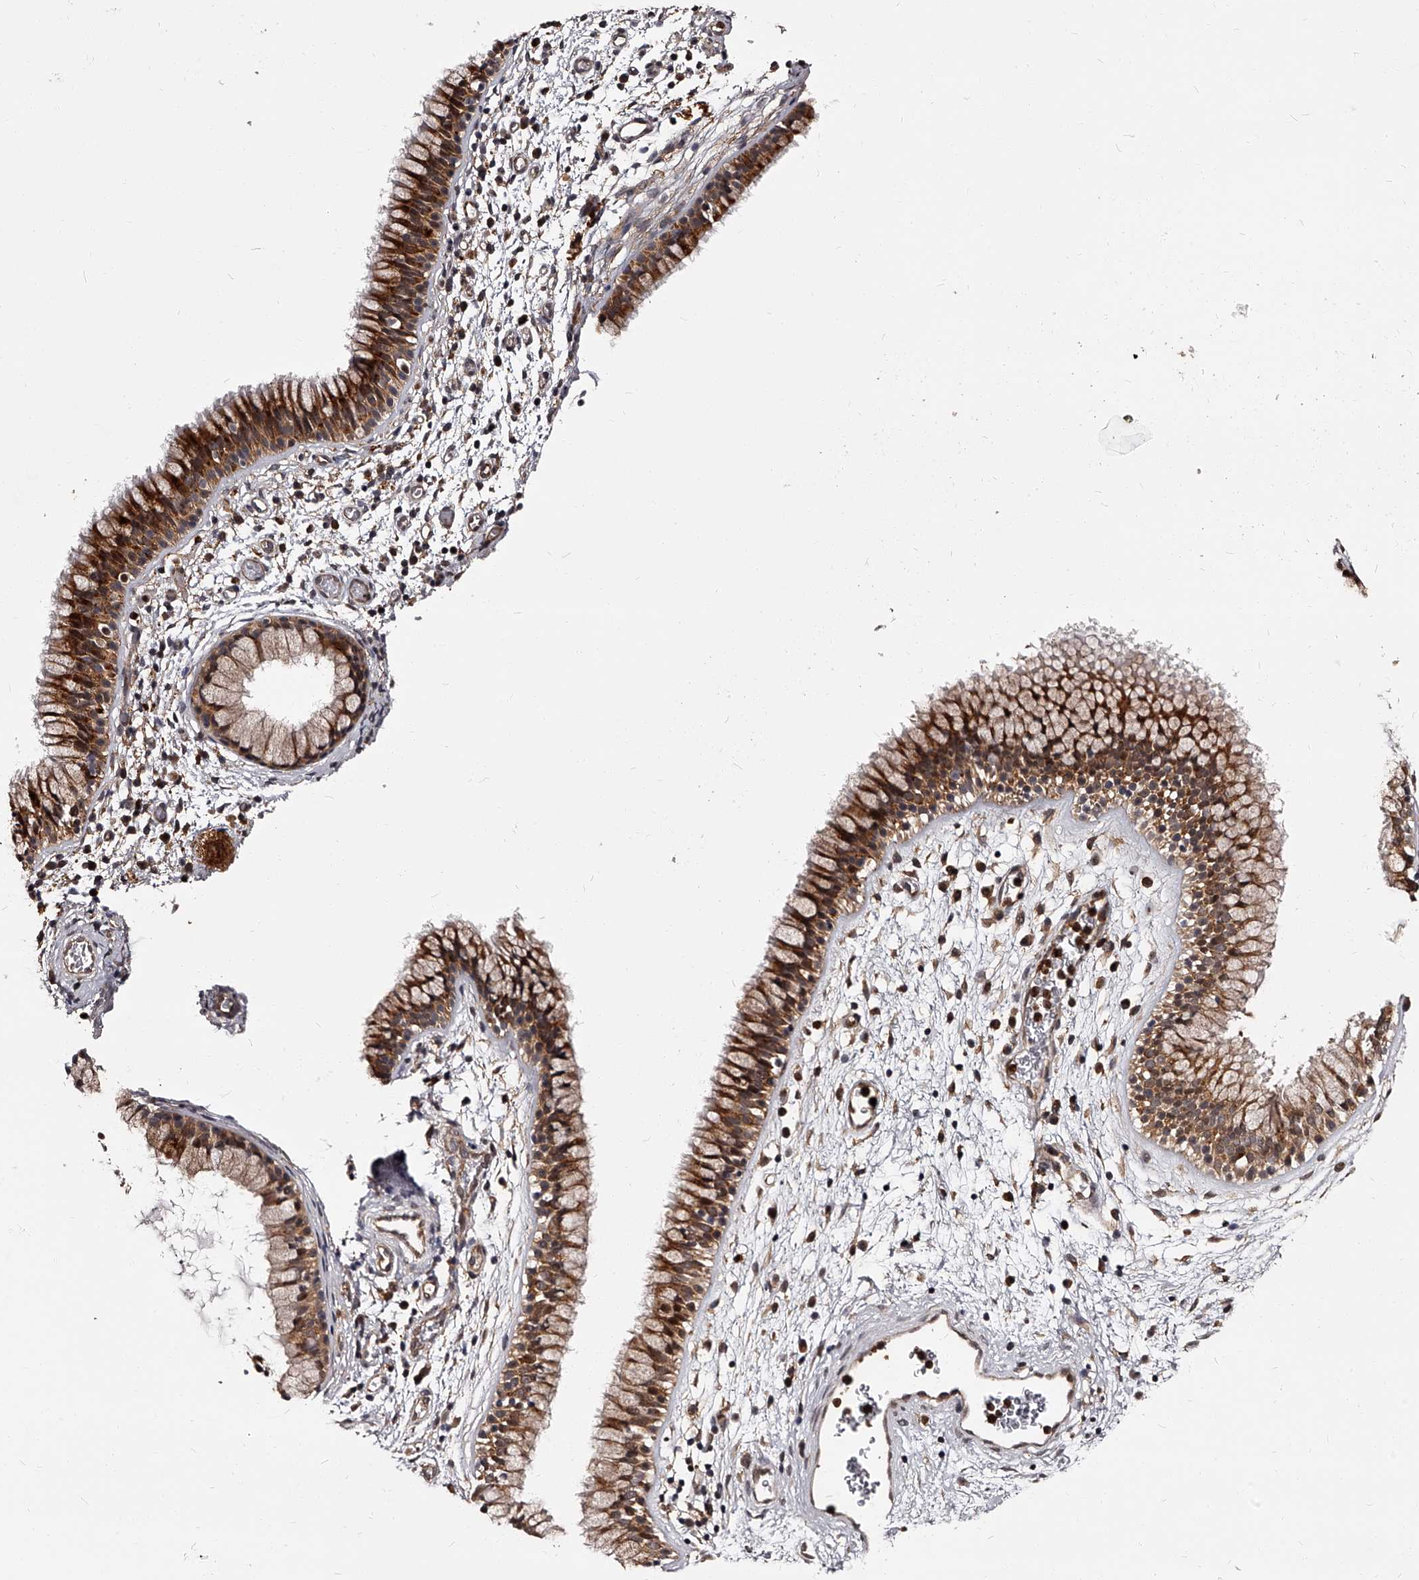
{"staining": {"intensity": "strong", "quantity": ">75%", "location": "cytoplasmic/membranous"}, "tissue": "nasopharynx", "cell_type": "Respiratory epithelial cells", "image_type": "normal", "snomed": [{"axis": "morphology", "description": "Normal tissue, NOS"}, {"axis": "morphology", "description": "Inflammation, NOS"}, {"axis": "topography", "description": "Nasopharynx"}], "caption": "Protein expression by immunohistochemistry (IHC) demonstrates strong cytoplasmic/membranous expression in about >75% of respiratory epithelial cells in benign nasopharynx. The protein is stained brown, and the nuclei are stained in blue (DAB IHC with brightfield microscopy, high magnification).", "gene": "RSC1A1", "patient": {"sex": "male", "age": 48}}